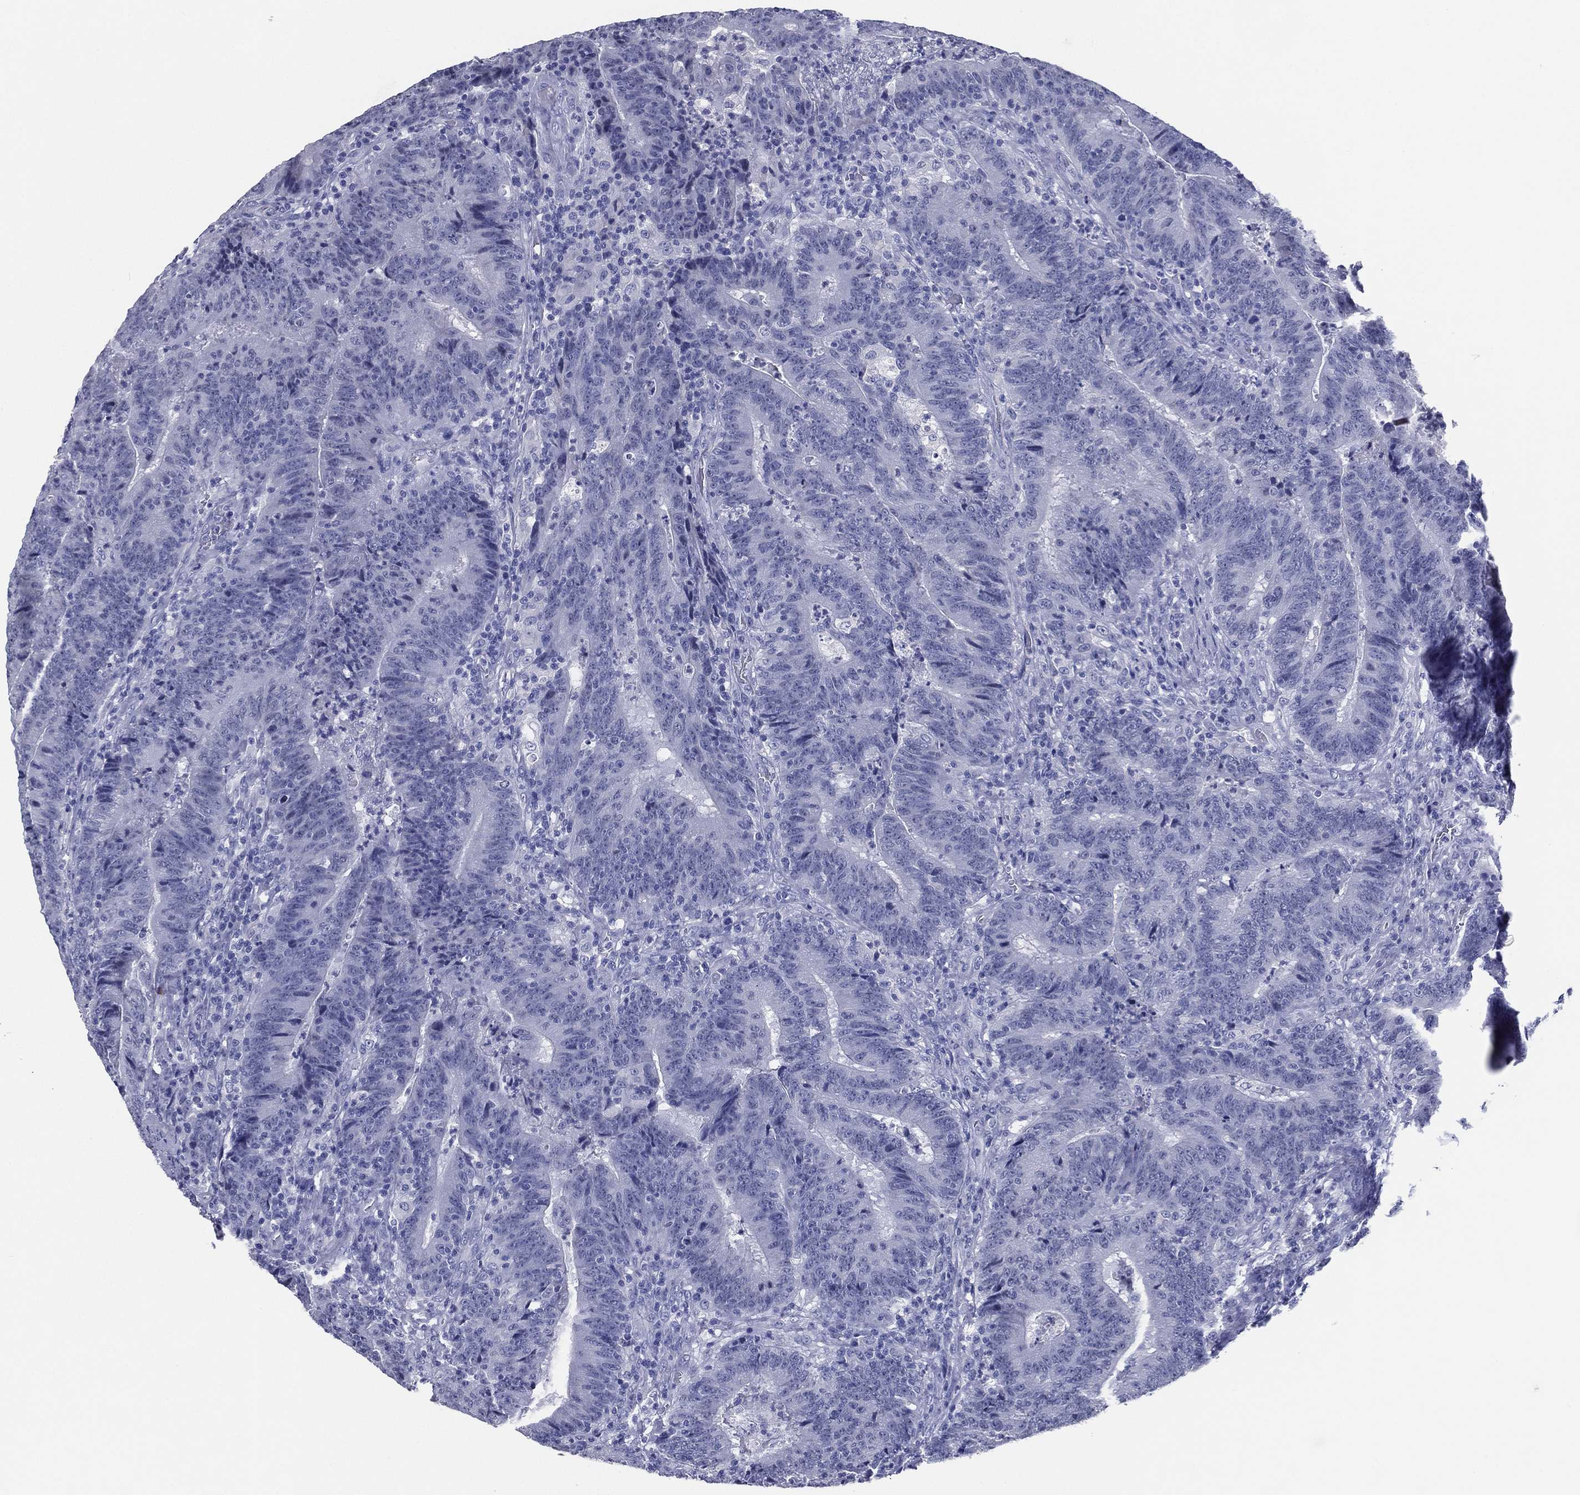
{"staining": {"intensity": "negative", "quantity": "none", "location": "none"}, "tissue": "colorectal cancer", "cell_type": "Tumor cells", "image_type": "cancer", "snomed": [{"axis": "morphology", "description": "Adenocarcinoma, NOS"}, {"axis": "topography", "description": "Colon"}], "caption": "Immunohistochemistry image of neoplastic tissue: human colorectal cancer (adenocarcinoma) stained with DAB (3,3'-diaminobenzidine) displays no significant protein expression in tumor cells.", "gene": "TFAP2A", "patient": {"sex": "female", "age": 75}}